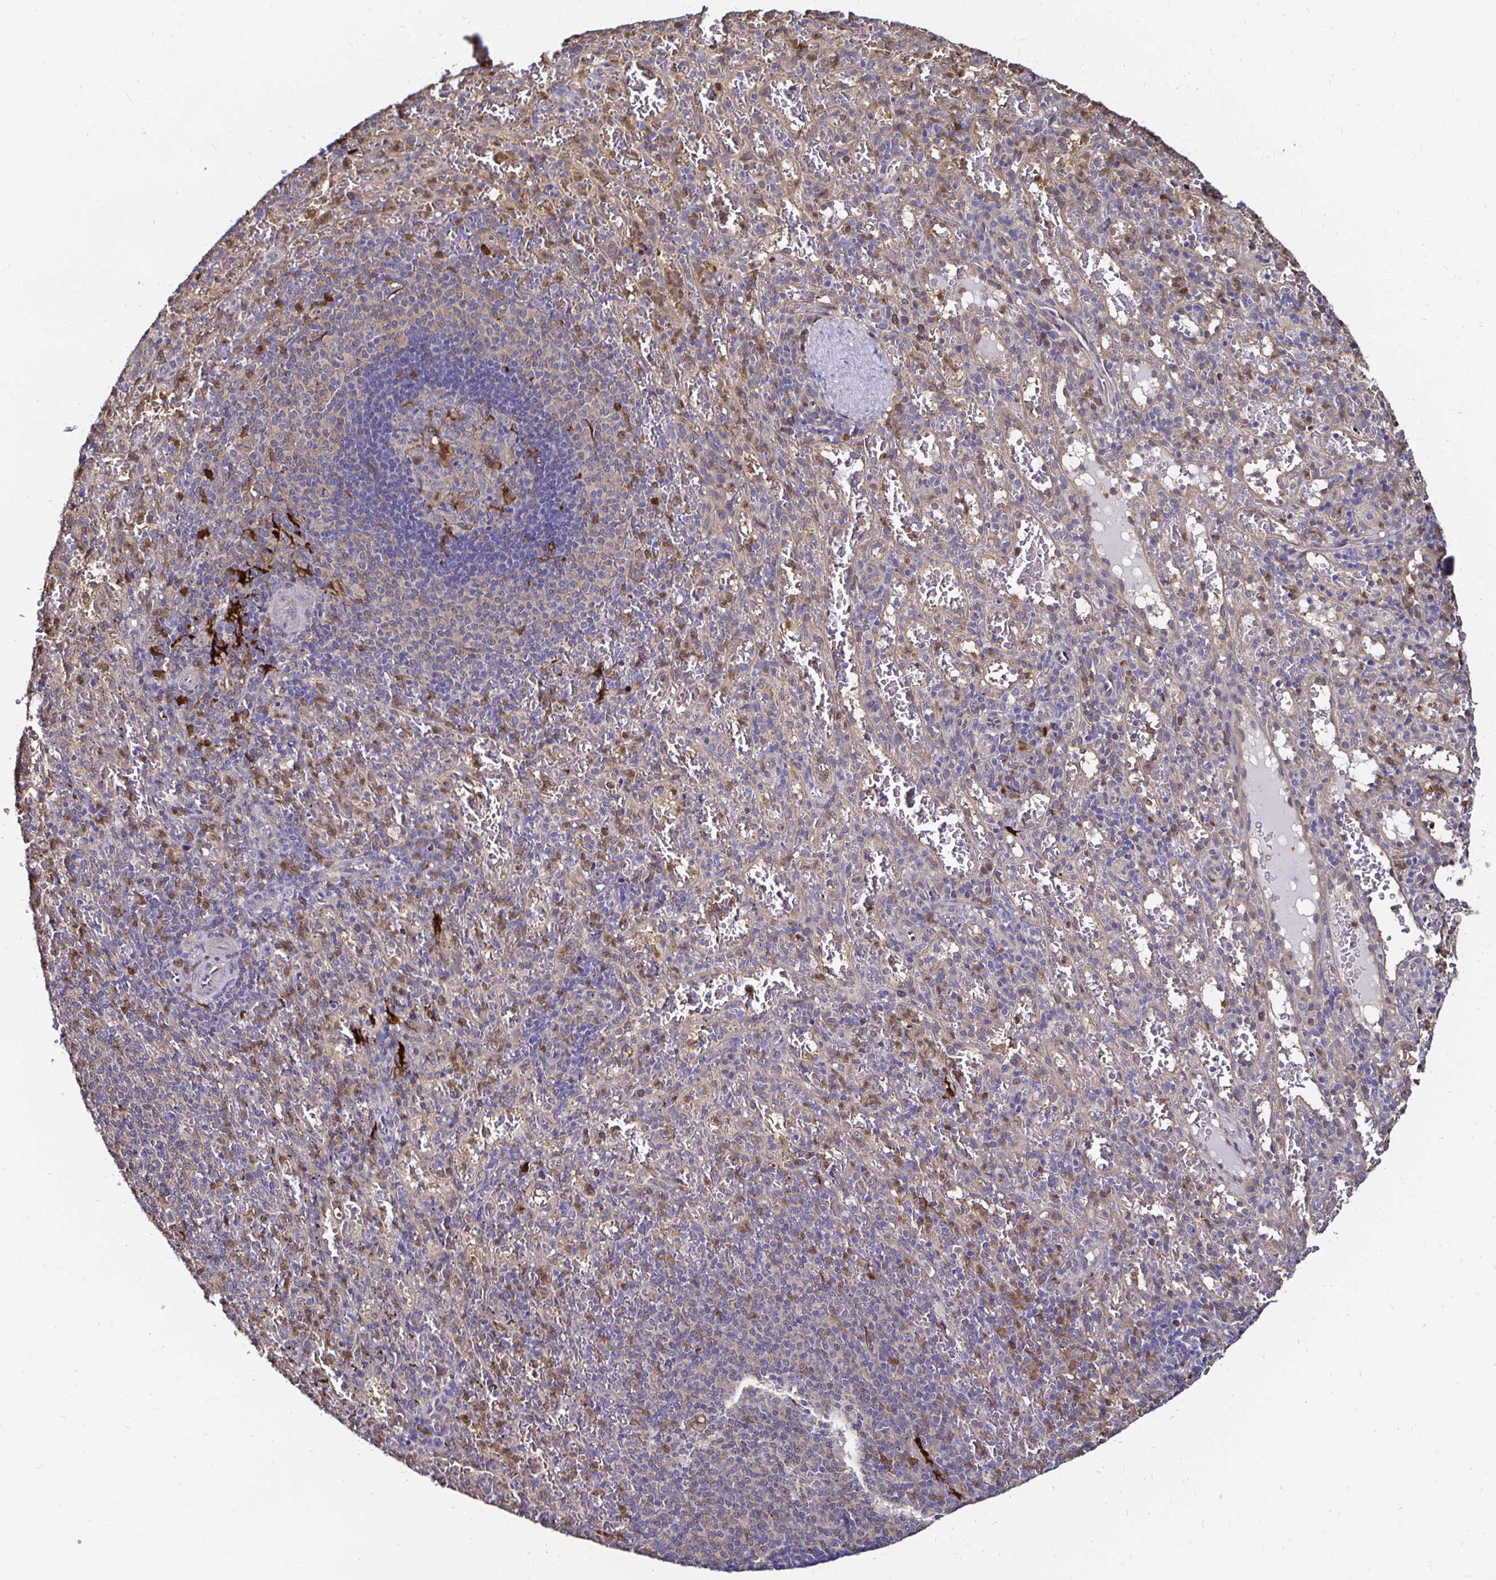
{"staining": {"intensity": "moderate", "quantity": "25%-75%", "location": "cytoplasmic/membranous"}, "tissue": "spleen", "cell_type": "Cells in red pulp", "image_type": "normal", "snomed": [{"axis": "morphology", "description": "Normal tissue, NOS"}, {"axis": "topography", "description": "Spleen"}], "caption": "IHC histopathology image of normal spleen stained for a protein (brown), which exhibits medium levels of moderate cytoplasmic/membranous staining in about 25%-75% of cells in red pulp.", "gene": "TXN", "patient": {"sex": "male", "age": 57}}